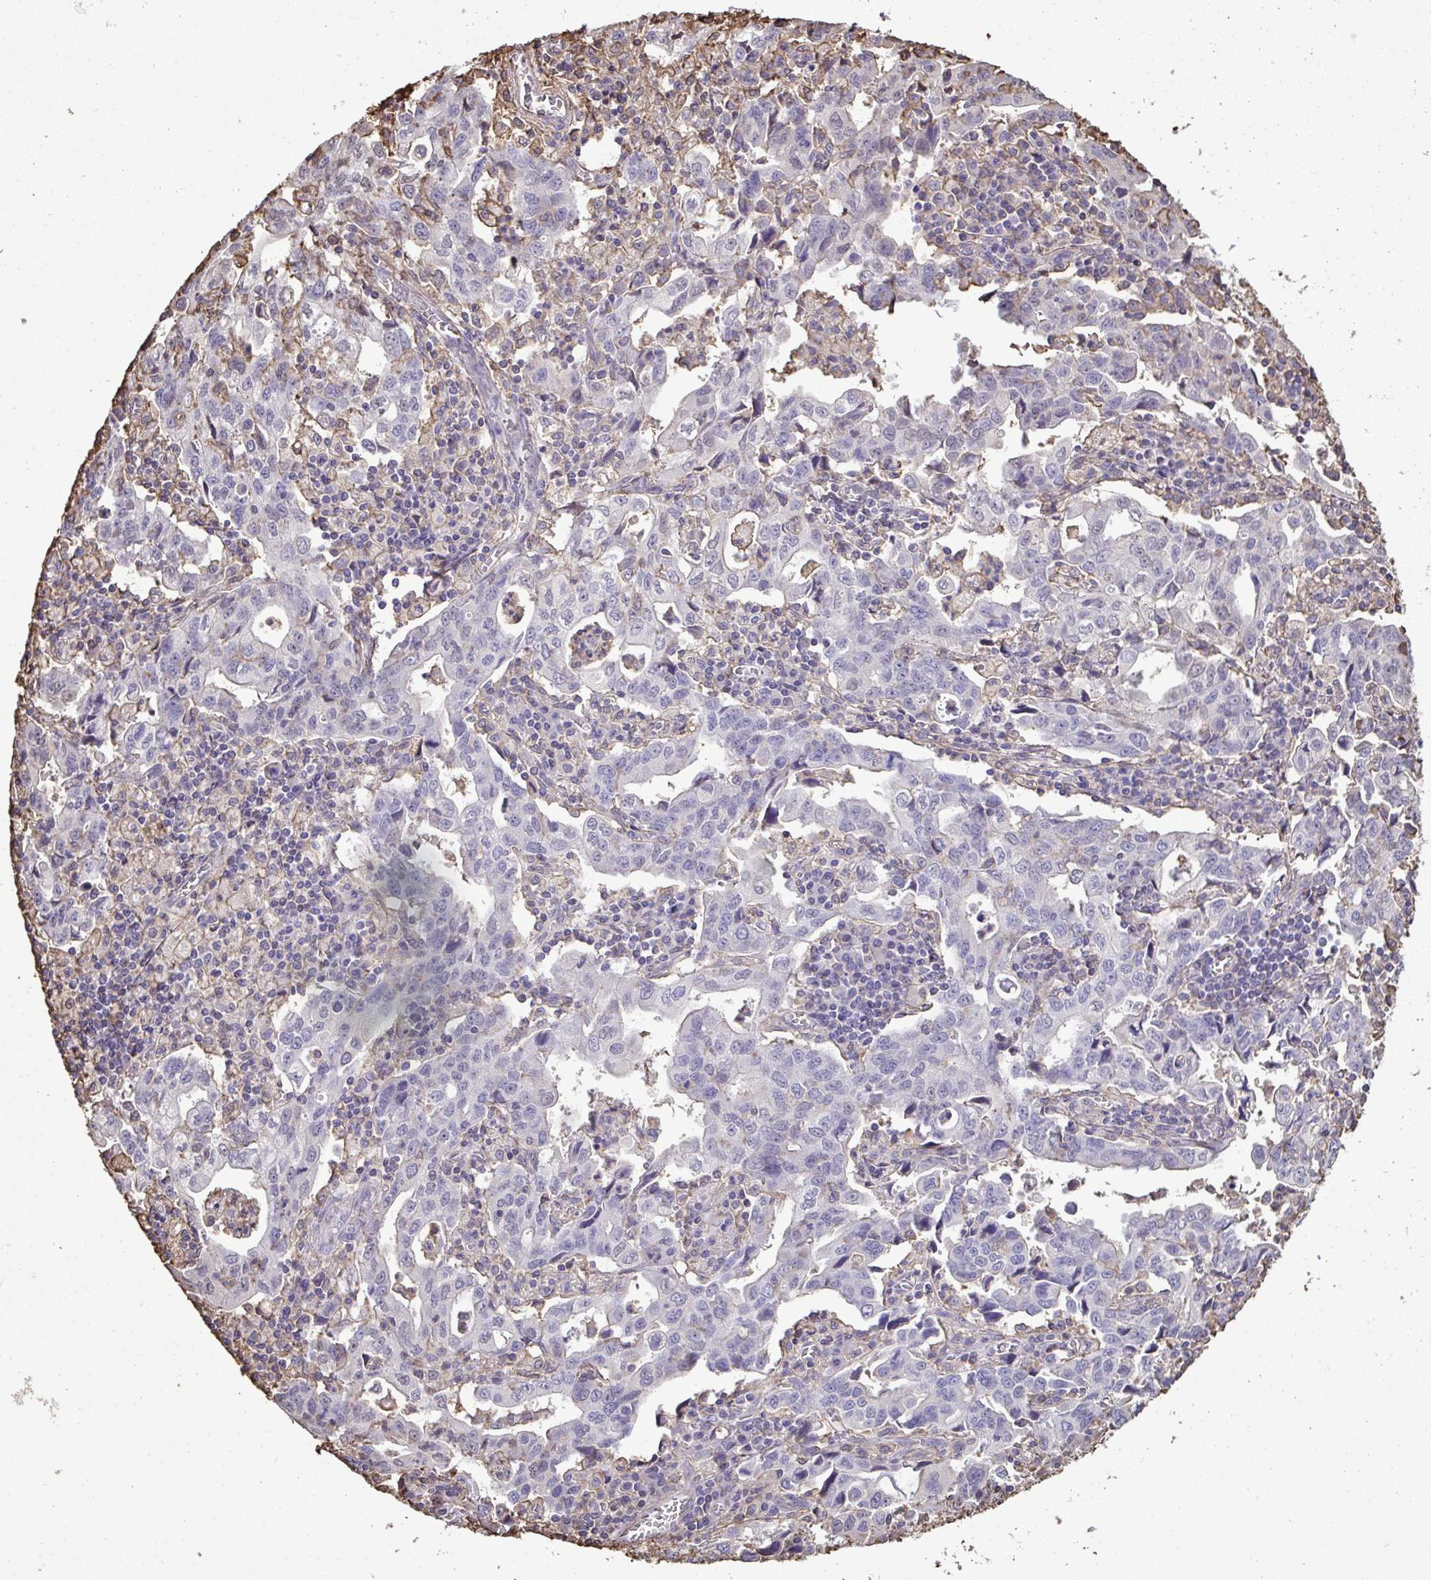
{"staining": {"intensity": "negative", "quantity": "none", "location": "none"}, "tissue": "stomach cancer", "cell_type": "Tumor cells", "image_type": "cancer", "snomed": [{"axis": "morphology", "description": "Adenocarcinoma, NOS"}, {"axis": "topography", "description": "Stomach, upper"}], "caption": "Immunohistochemistry photomicrograph of neoplastic tissue: human stomach cancer stained with DAB shows no significant protein positivity in tumor cells.", "gene": "ANXA5", "patient": {"sex": "male", "age": 85}}